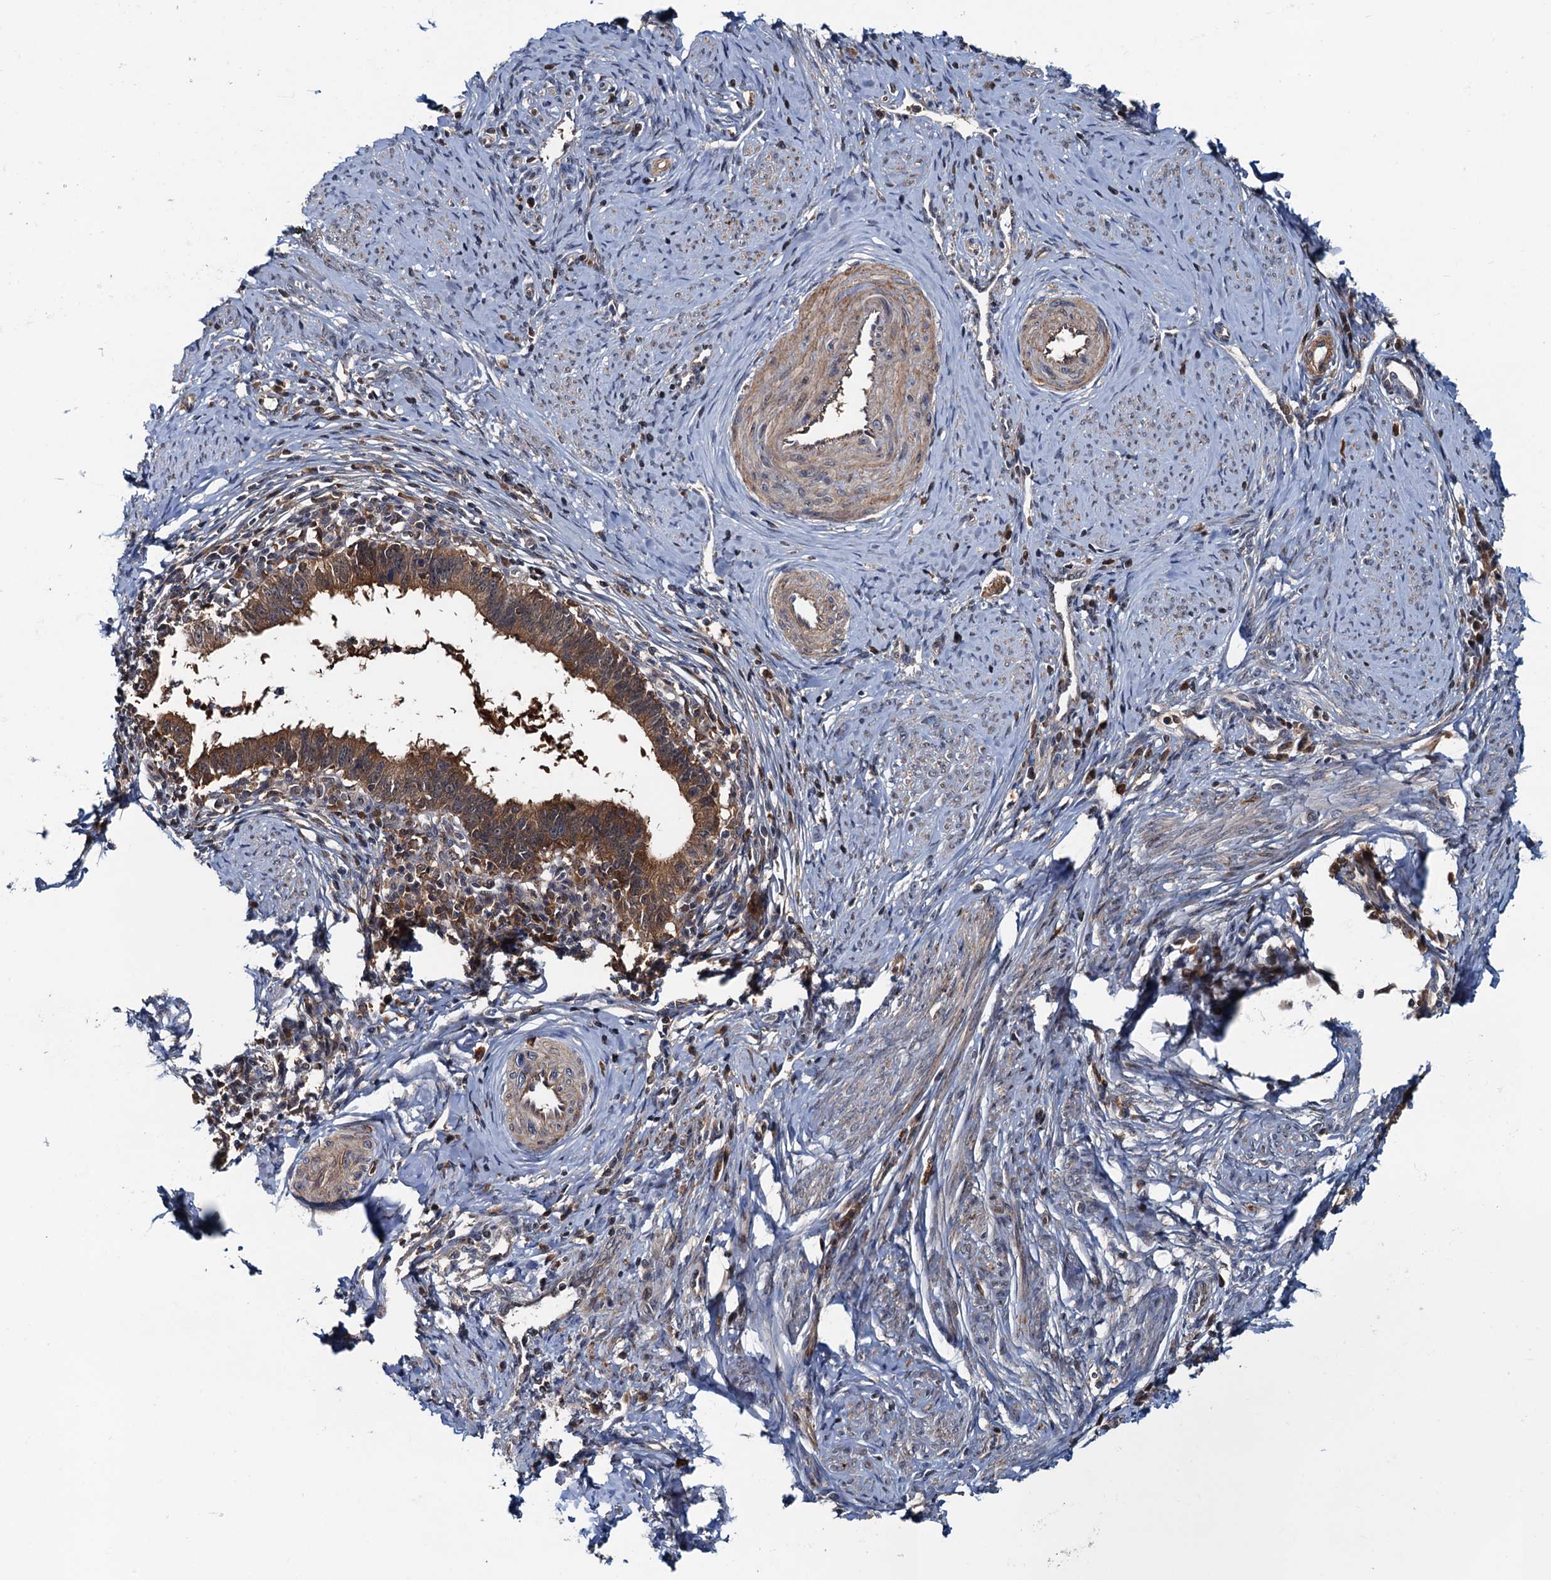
{"staining": {"intensity": "moderate", "quantity": ">75%", "location": "cytoplasmic/membranous"}, "tissue": "cervical cancer", "cell_type": "Tumor cells", "image_type": "cancer", "snomed": [{"axis": "morphology", "description": "Adenocarcinoma, NOS"}, {"axis": "topography", "description": "Cervix"}], "caption": "A brown stain highlights moderate cytoplasmic/membranous positivity of a protein in cervical adenocarcinoma tumor cells. The protein of interest is shown in brown color, while the nuclei are stained blue.", "gene": "AAGAB", "patient": {"sex": "female", "age": 36}}